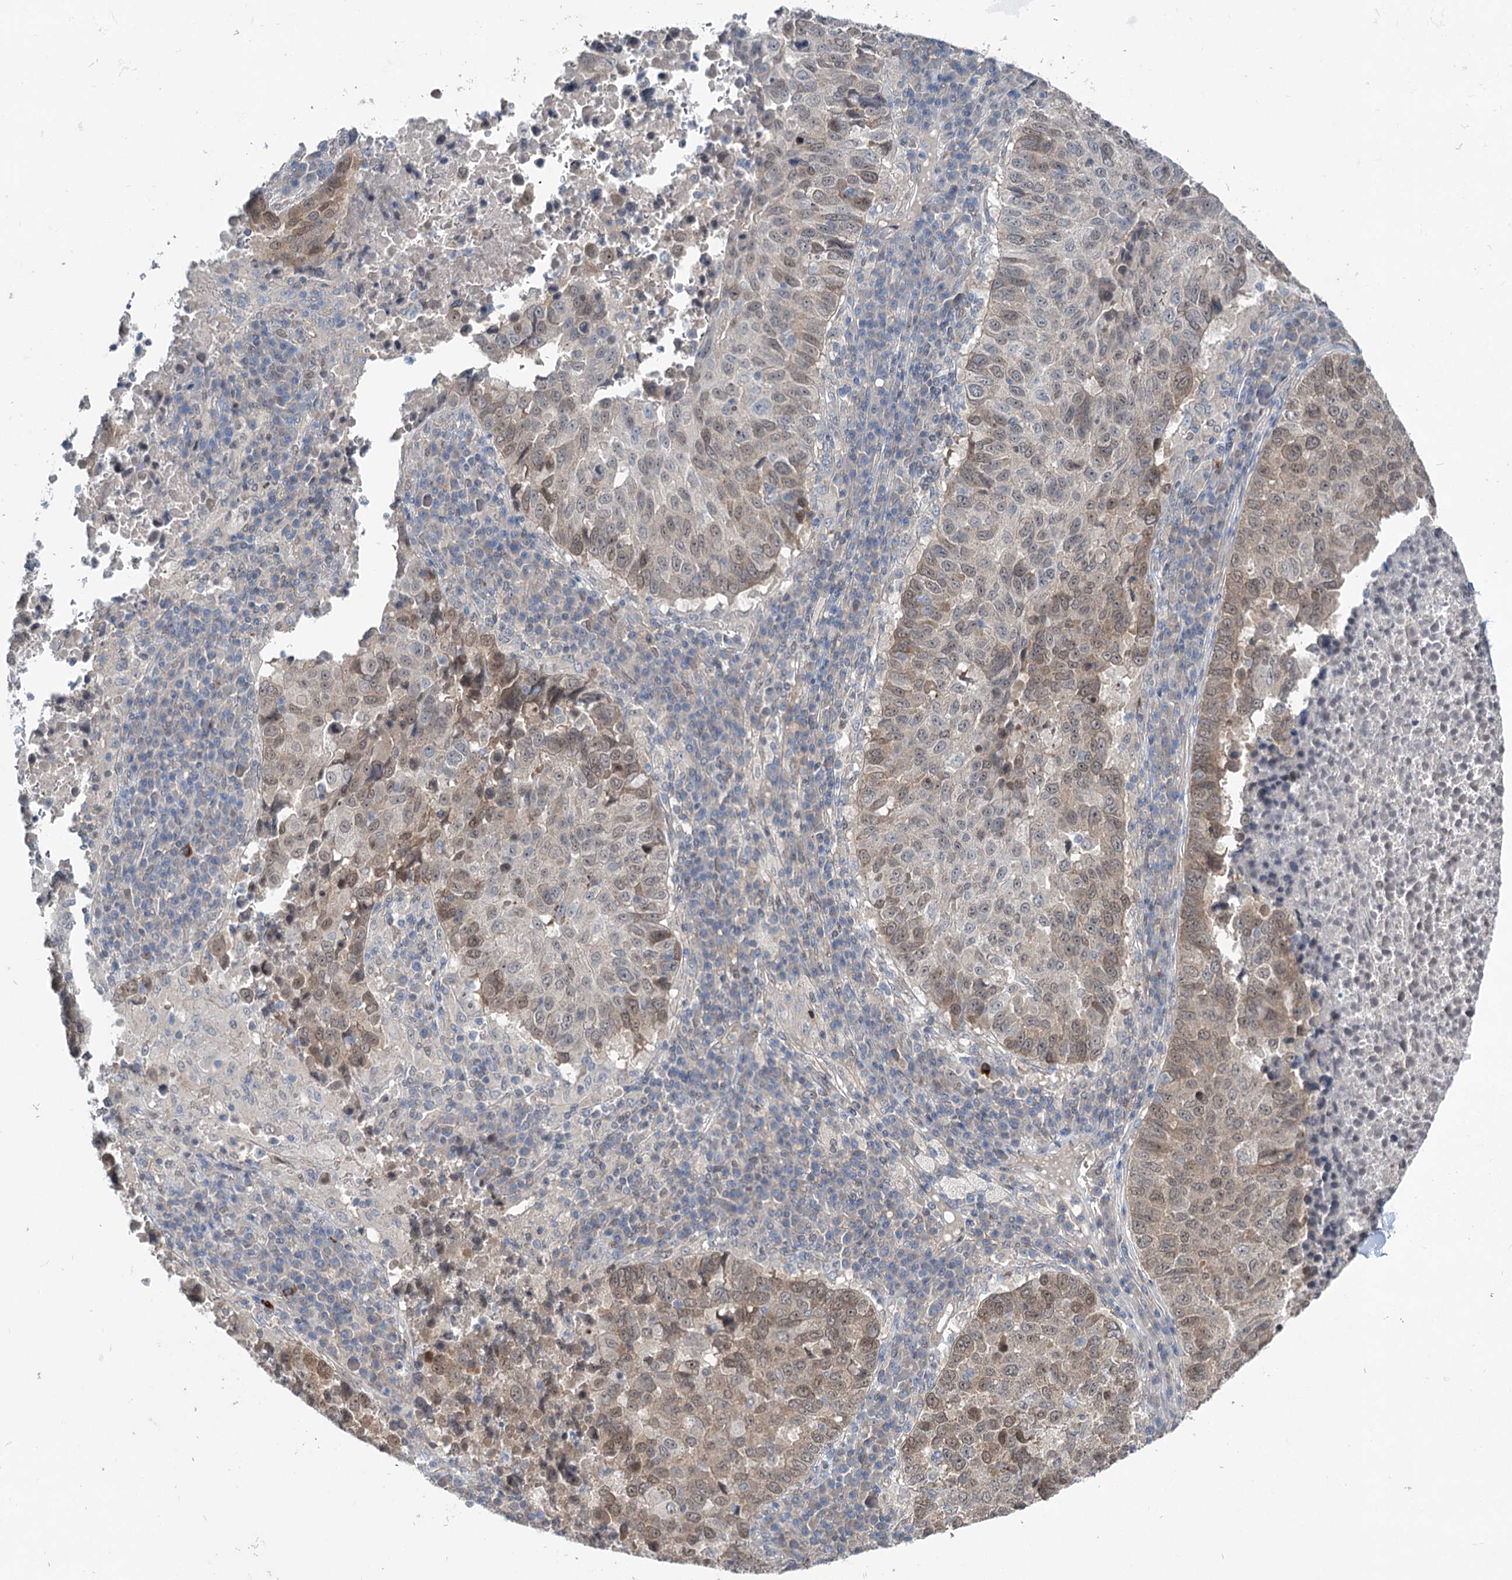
{"staining": {"intensity": "moderate", "quantity": "25%-75%", "location": "nuclear"}, "tissue": "lung cancer", "cell_type": "Tumor cells", "image_type": "cancer", "snomed": [{"axis": "morphology", "description": "Squamous cell carcinoma, NOS"}, {"axis": "topography", "description": "Lung"}], "caption": "The photomicrograph reveals immunohistochemical staining of lung cancer. There is moderate nuclear staining is appreciated in about 25%-75% of tumor cells.", "gene": "DCUN1D4", "patient": {"sex": "male", "age": 73}}